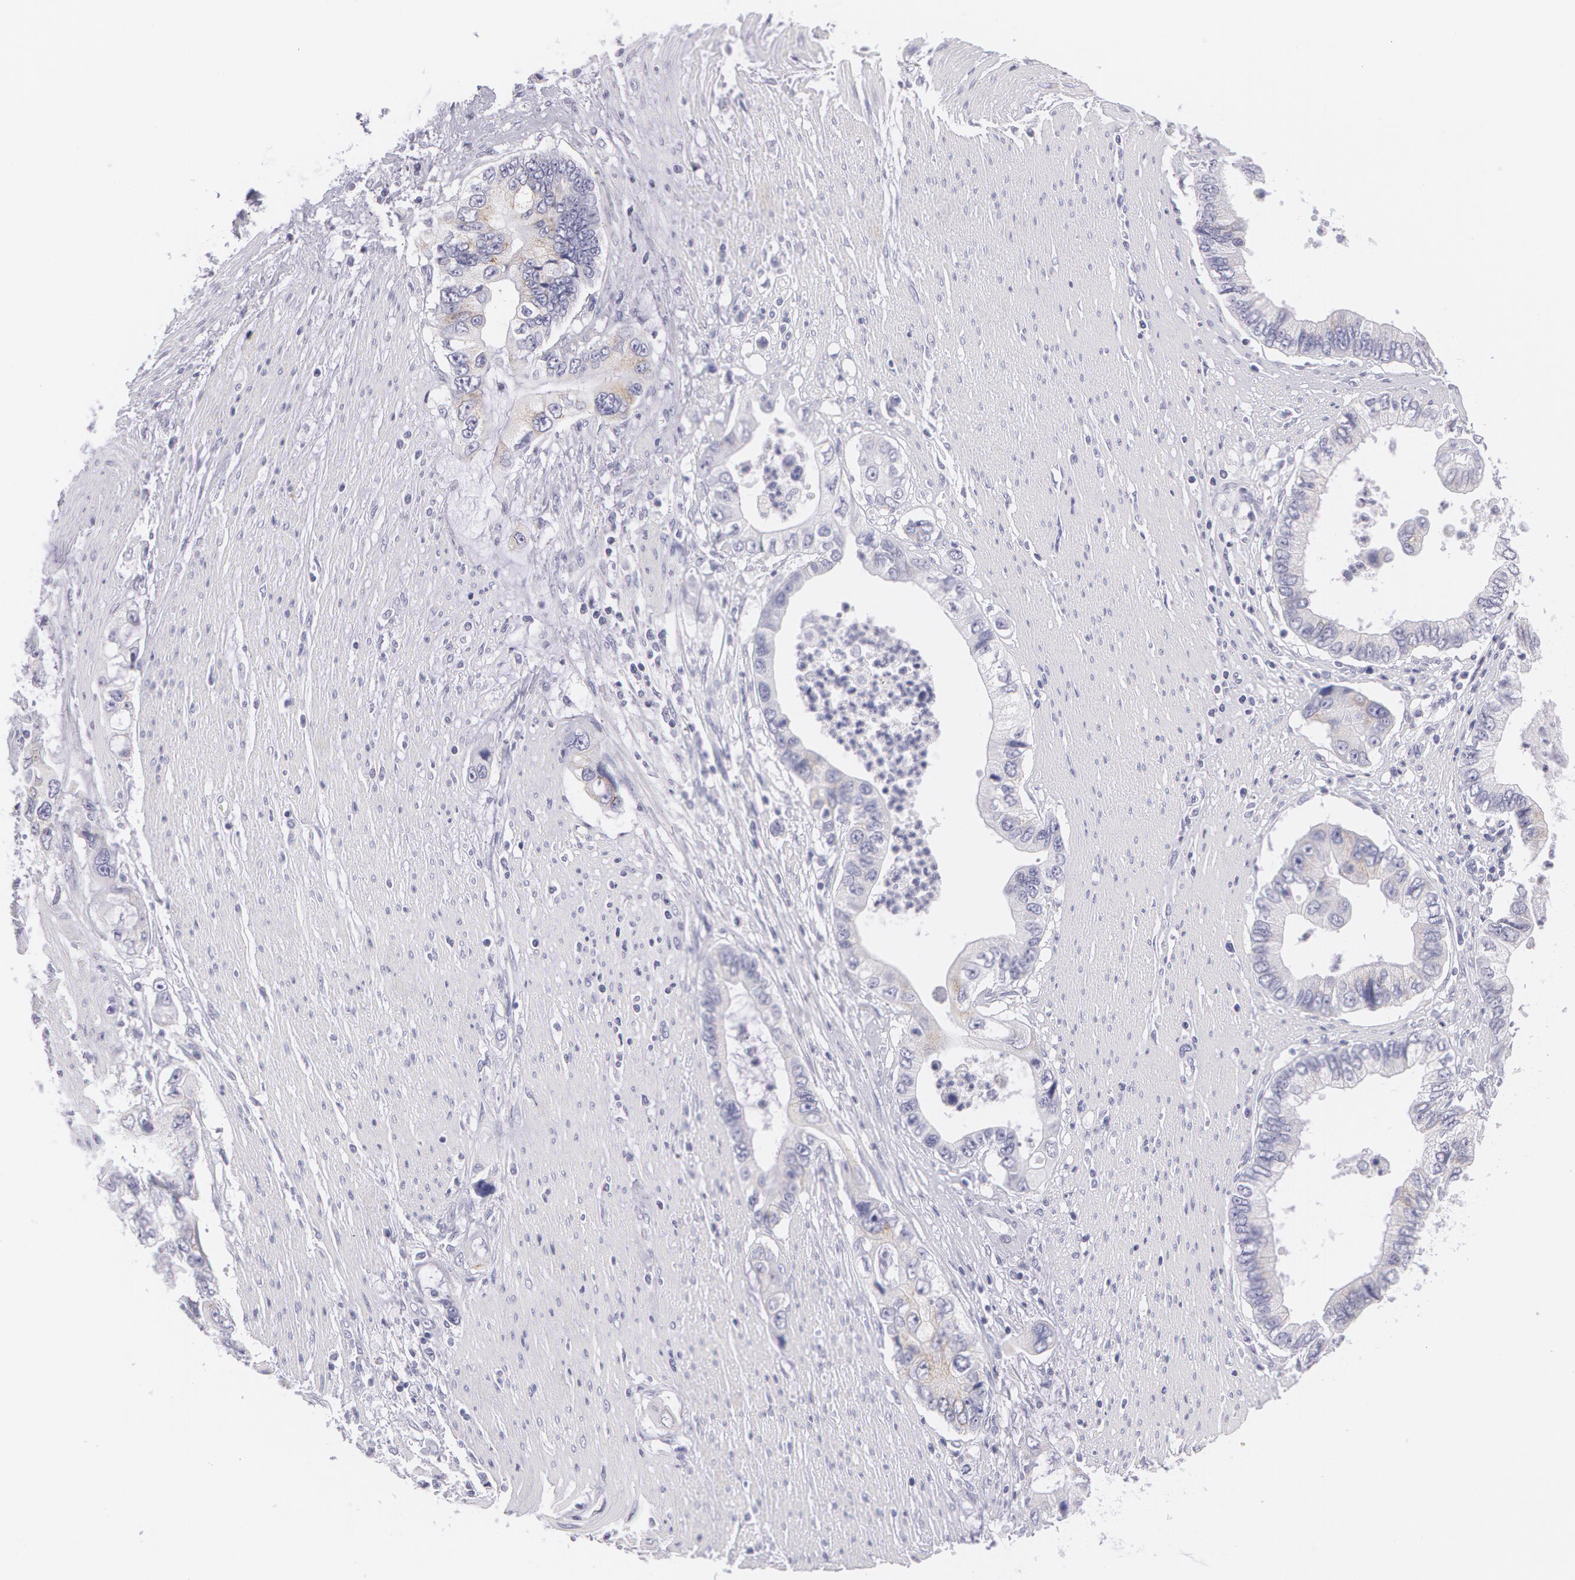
{"staining": {"intensity": "negative", "quantity": "none", "location": "none"}, "tissue": "pancreatic cancer", "cell_type": "Tumor cells", "image_type": "cancer", "snomed": [{"axis": "morphology", "description": "Adenocarcinoma, NOS"}, {"axis": "topography", "description": "Pancreas"}, {"axis": "topography", "description": "Stomach, upper"}], "caption": "Tumor cells are negative for protein expression in human adenocarcinoma (pancreatic). The staining is performed using DAB brown chromogen with nuclei counter-stained in using hematoxylin.", "gene": "AMACR", "patient": {"sex": "male", "age": 77}}